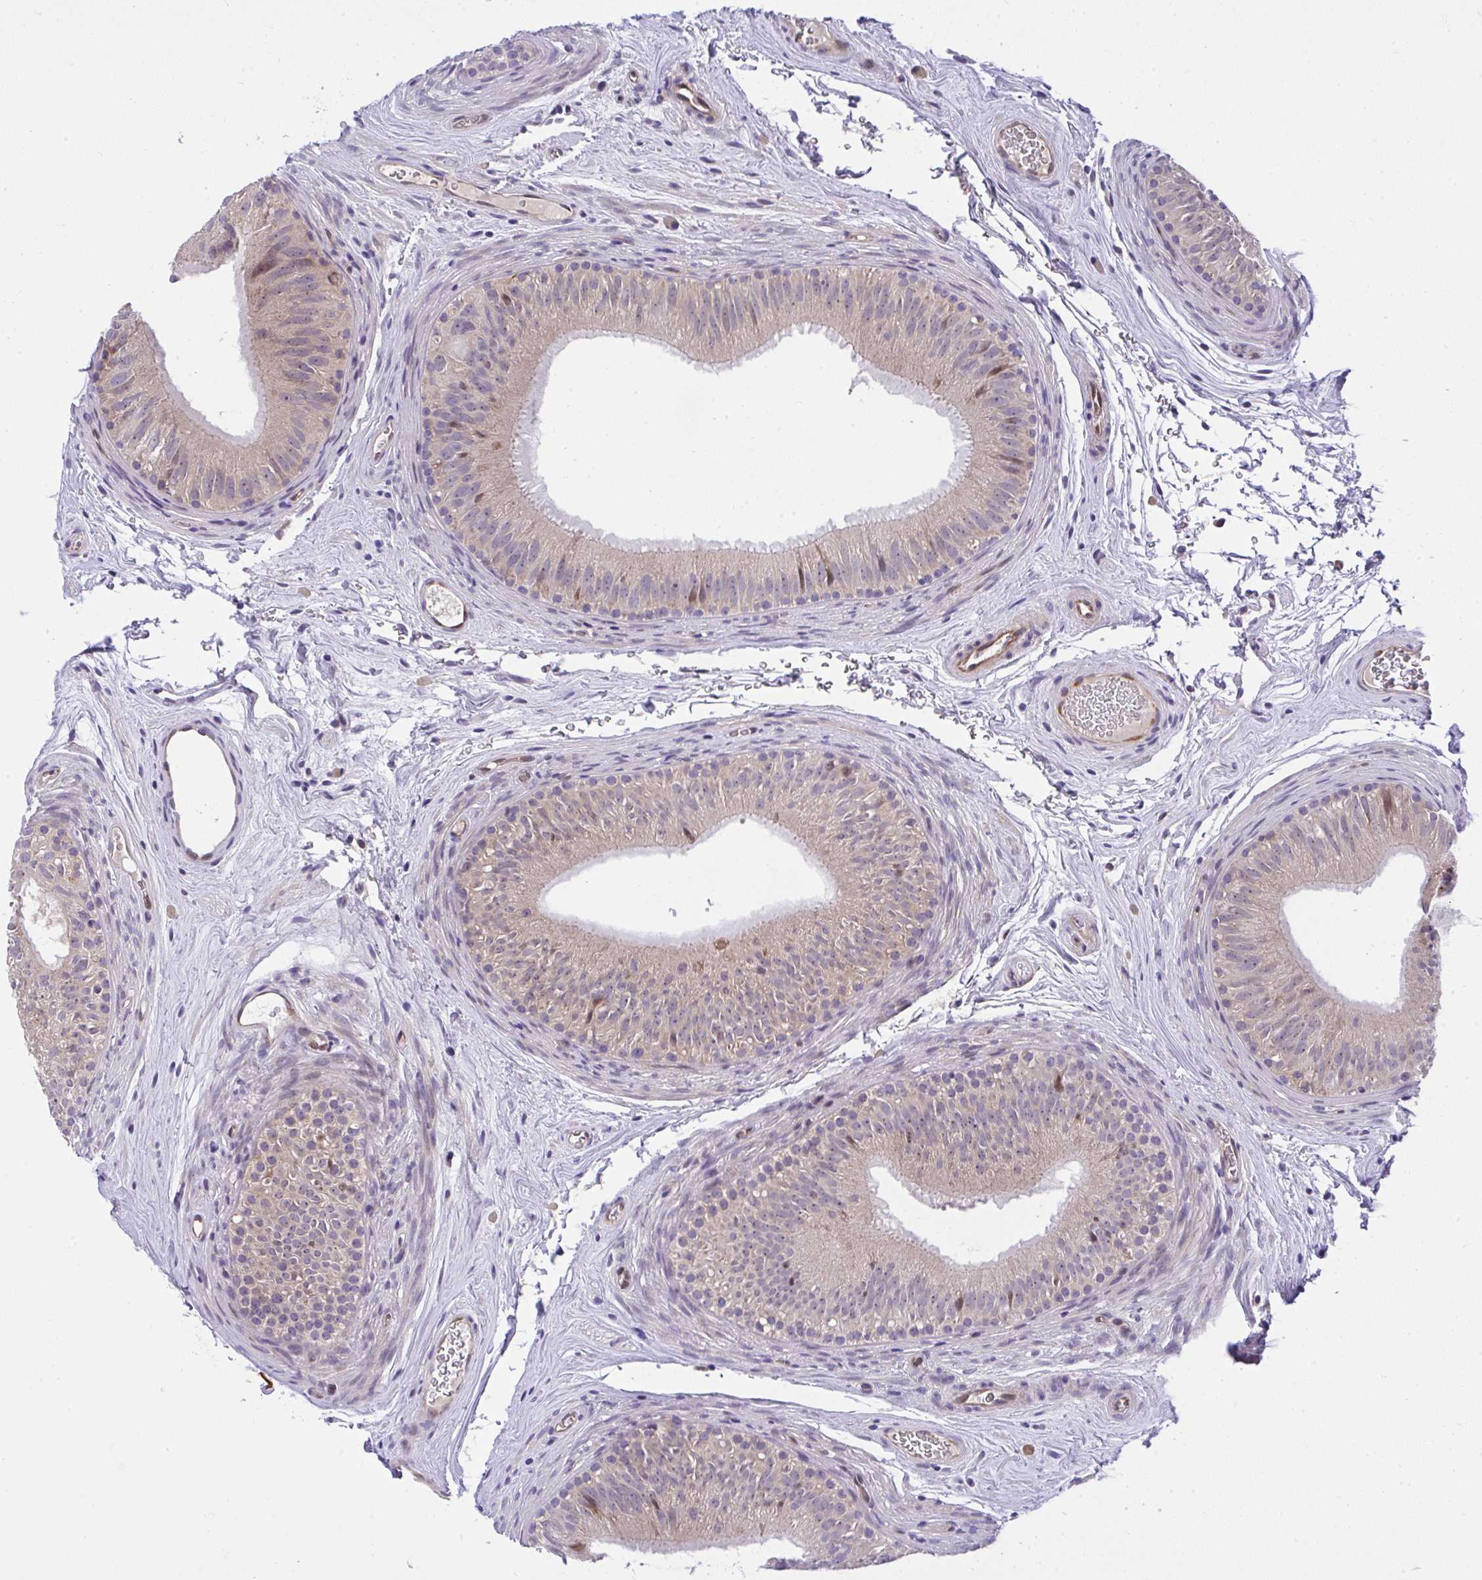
{"staining": {"intensity": "weak", "quantity": ">75%", "location": "cytoplasmic/membranous"}, "tissue": "epididymis", "cell_type": "Glandular cells", "image_type": "normal", "snomed": [{"axis": "morphology", "description": "Normal tissue, NOS"}, {"axis": "topography", "description": "Epididymis"}], "caption": "Immunohistochemical staining of benign epididymis reveals low levels of weak cytoplasmic/membranous expression in about >75% of glandular cells. (brown staining indicates protein expression, while blue staining denotes nuclei).", "gene": "CHIA", "patient": {"sex": "male", "age": 44}}